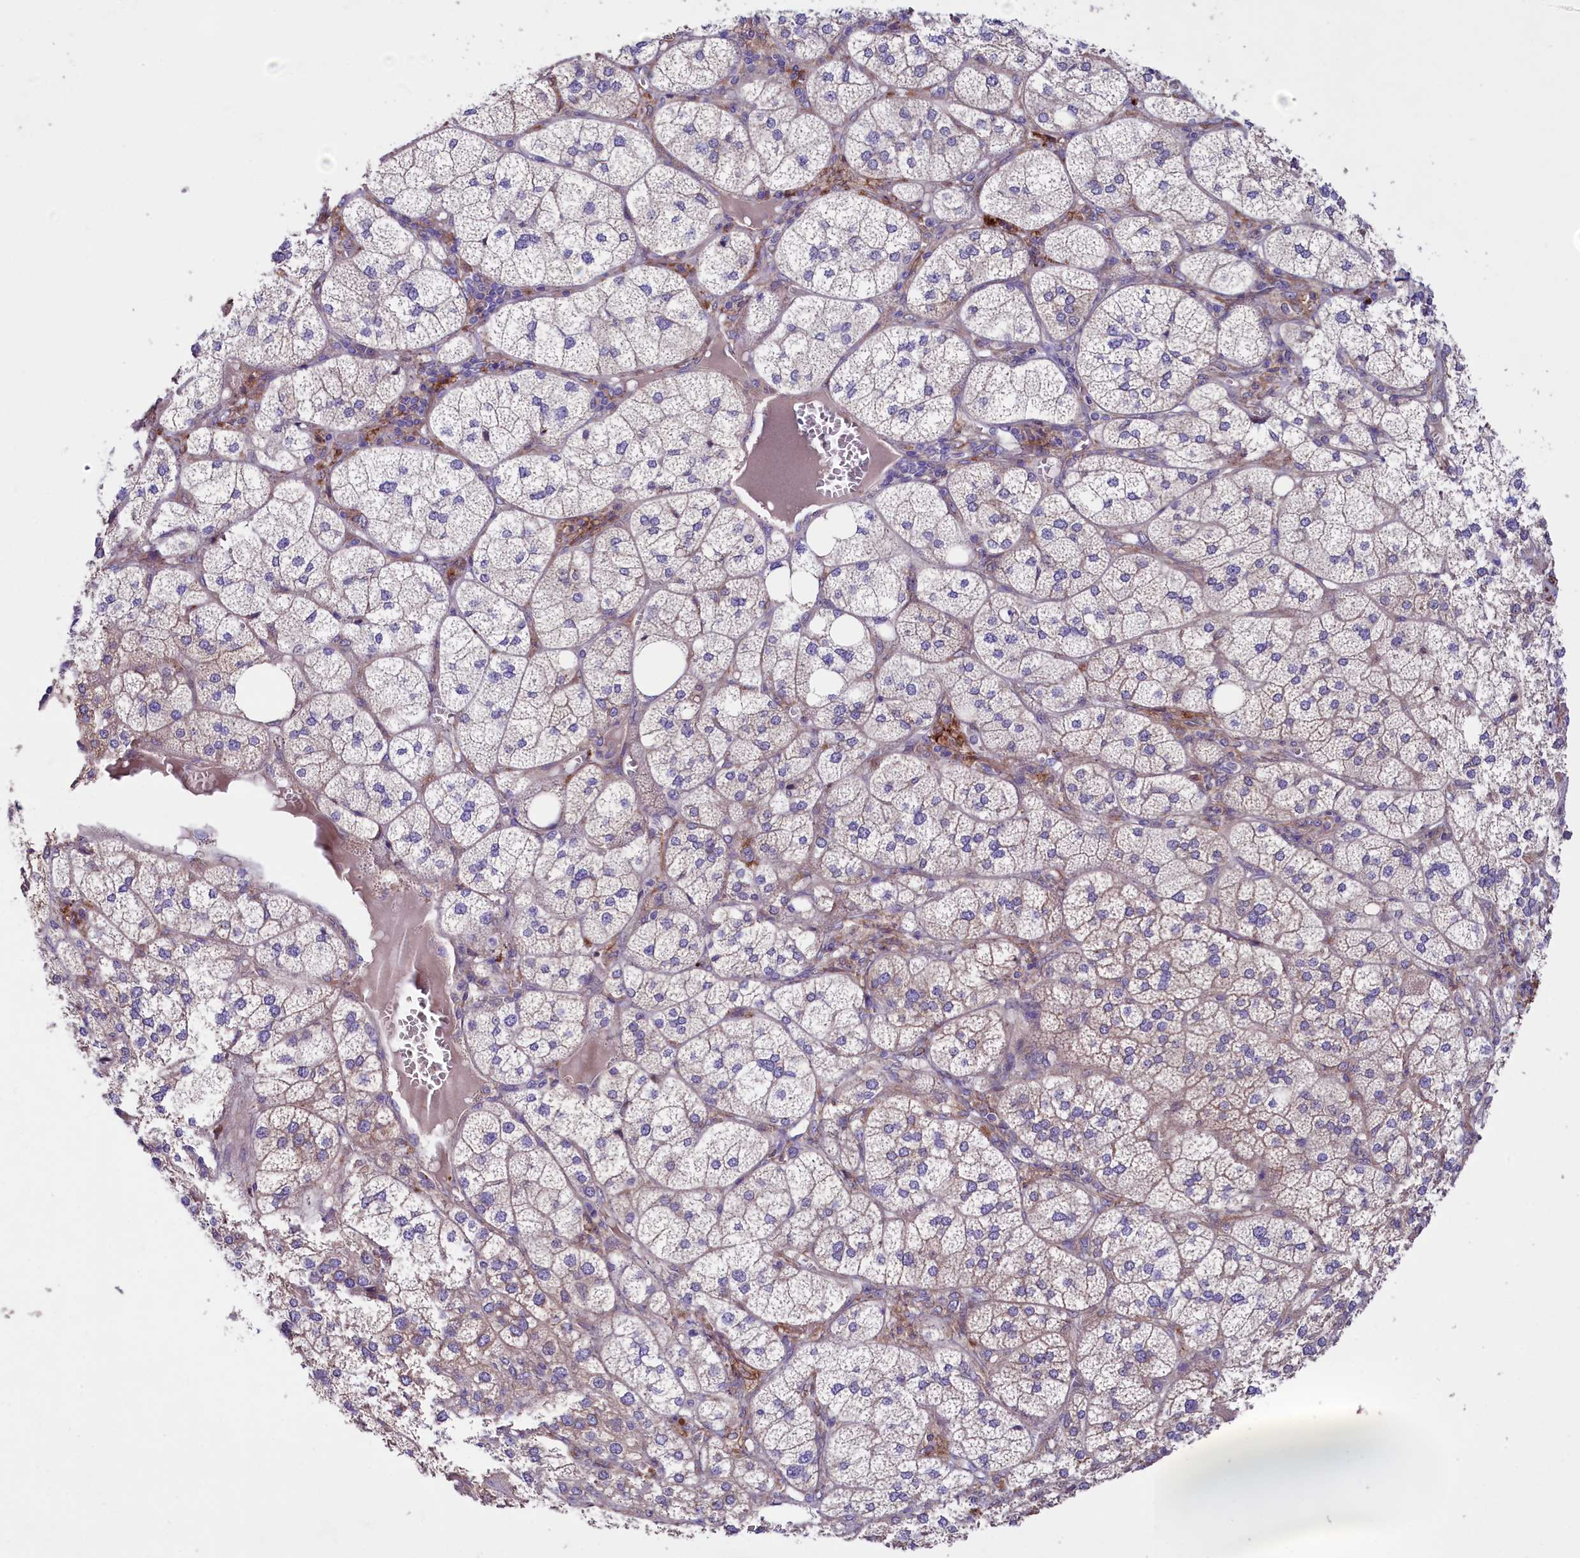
{"staining": {"intensity": "moderate", "quantity": "25%-75%", "location": "cytoplasmic/membranous"}, "tissue": "adrenal gland", "cell_type": "Glandular cells", "image_type": "normal", "snomed": [{"axis": "morphology", "description": "Normal tissue, NOS"}, {"axis": "topography", "description": "Adrenal gland"}], "caption": "Immunohistochemical staining of benign adrenal gland shows medium levels of moderate cytoplasmic/membranous expression in approximately 25%-75% of glandular cells. (DAB IHC, brown staining for protein, blue staining for nuclei).", "gene": "GPR108", "patient": {"sex": "female", "age": 61}}